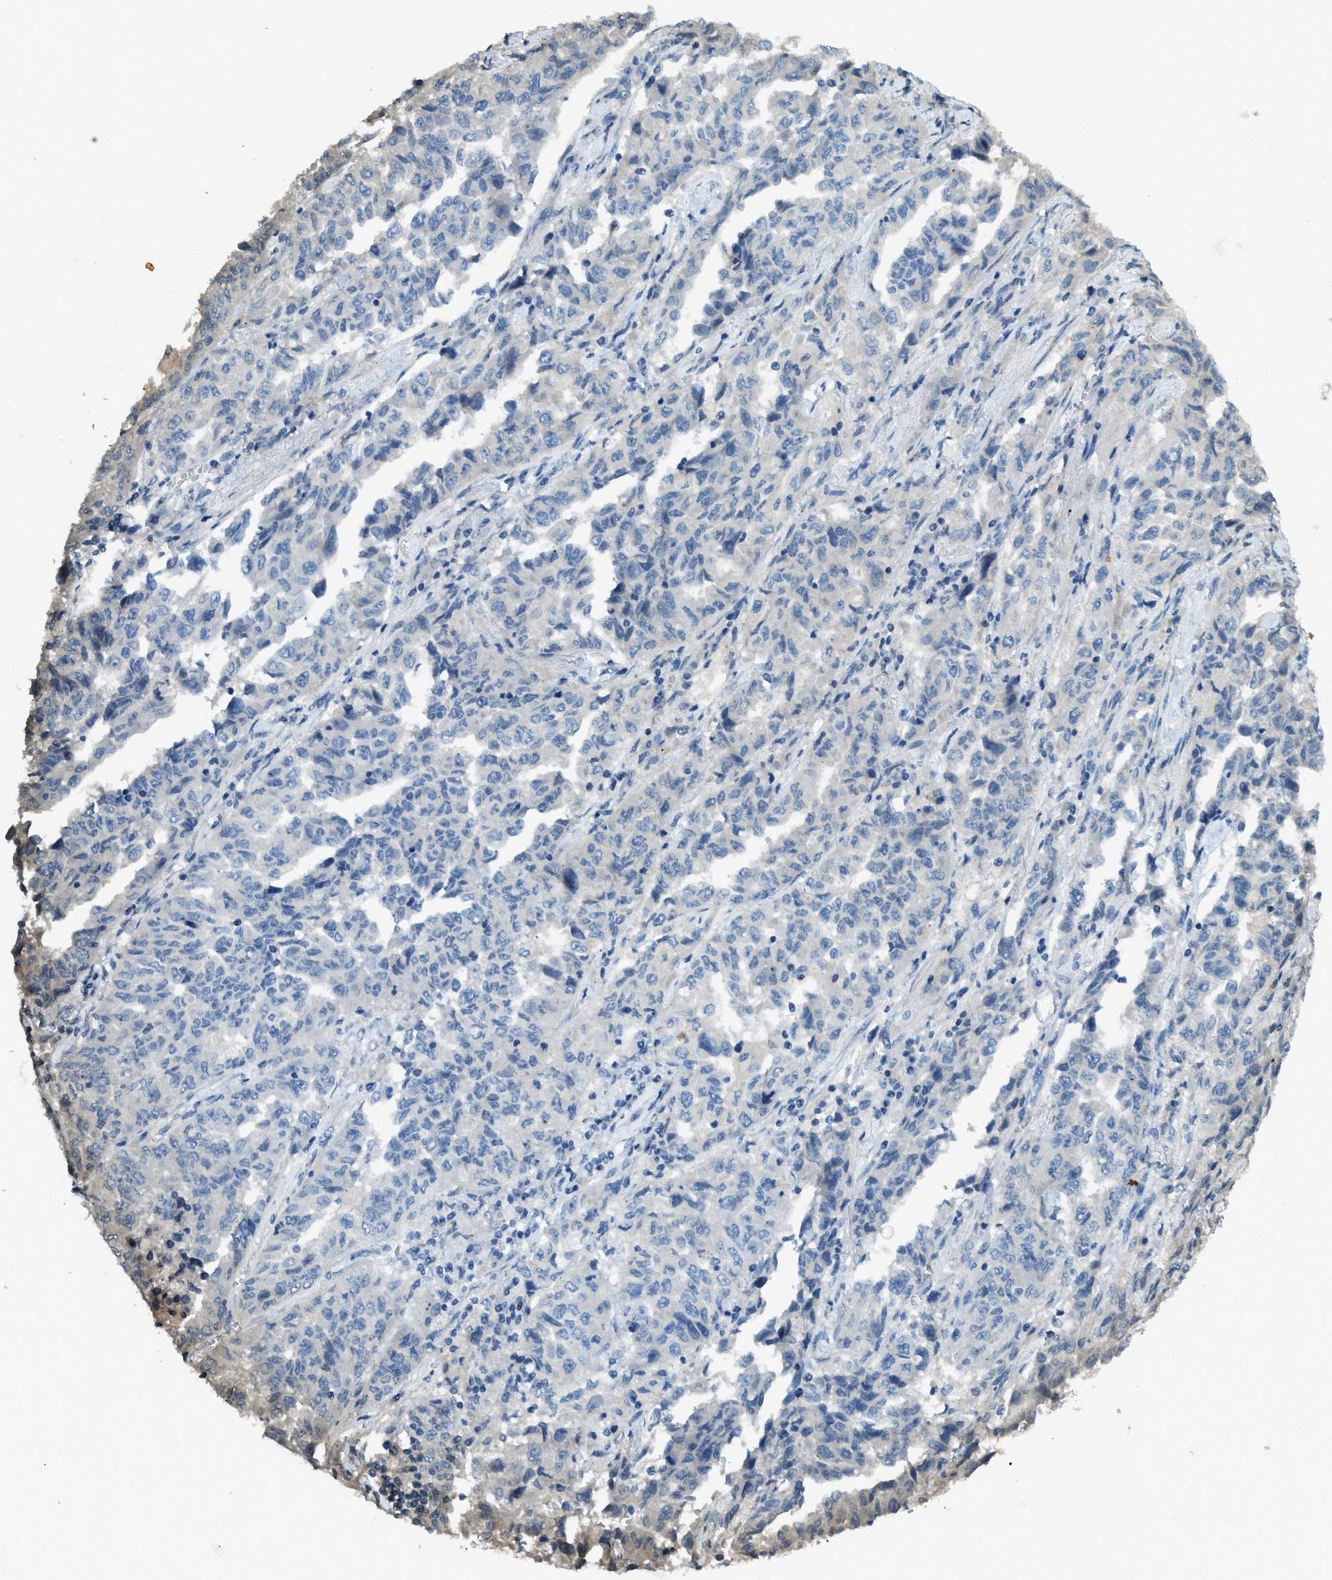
{"staining": {"intensity": "negative", "quantity": "none", "location": "none"}, "tissue": "lung cancer", "cell_type": "Tumor cells", "image_type": "cancer", "snomed": [{"axis": "morphology", "description": "Adenocarcinoma, NOS"}, {"axis": "topography", "description": "Lung"}], "caption": "Immunohistochemistry micrograph of lung cancer stained for a protein (brown), which displays no staining in tumor cells.", "gene": "TRIM59", "patient": {"sex": "female", "age": 51}}